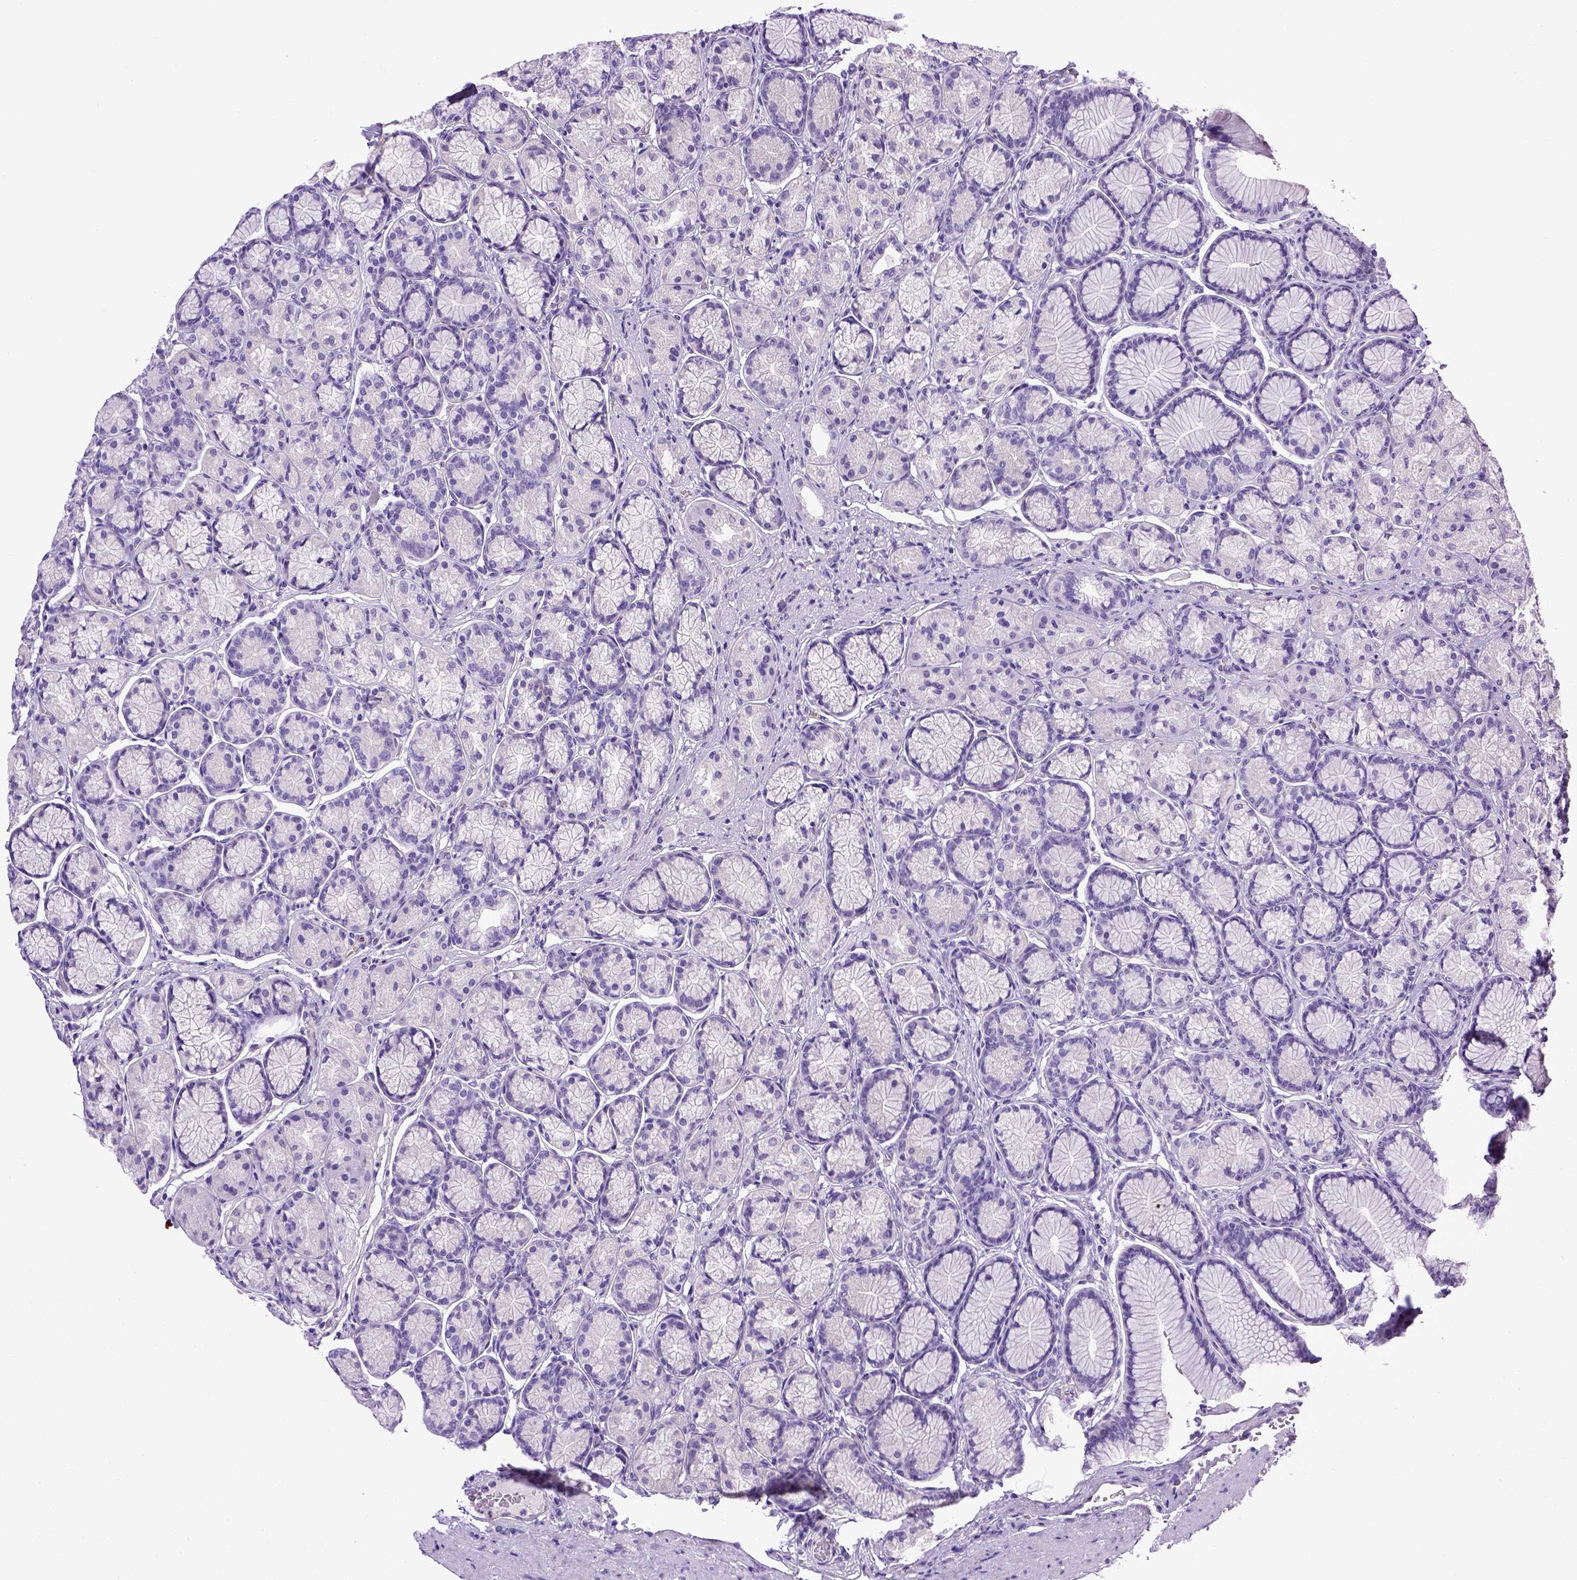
{"staining": {"intensity": "negative", "quantity": "none", "location": "none"}, "tissue": "stomach", "cell_type": "Glandular cells", "image_type": "normal", "snomed": [{"axis": "morphology", "description": "Normal tissue, NOS"}, {"axis": "morphology", "description": "Adenocarcinoma, NOS"}, {"axis": "morphology", "description": "Adenocarcinoma, High grade"}, {"axis": "topography", "description": "Stomach, upper"}, {"axis": "topography", "description": "Stomach"}], "caption": "This is an immunohistochemistry image of unremarkable stomach. There is no staining in glandular cells.", "gene": "ENG", "patient": {"sex": "female", "age": 65}}